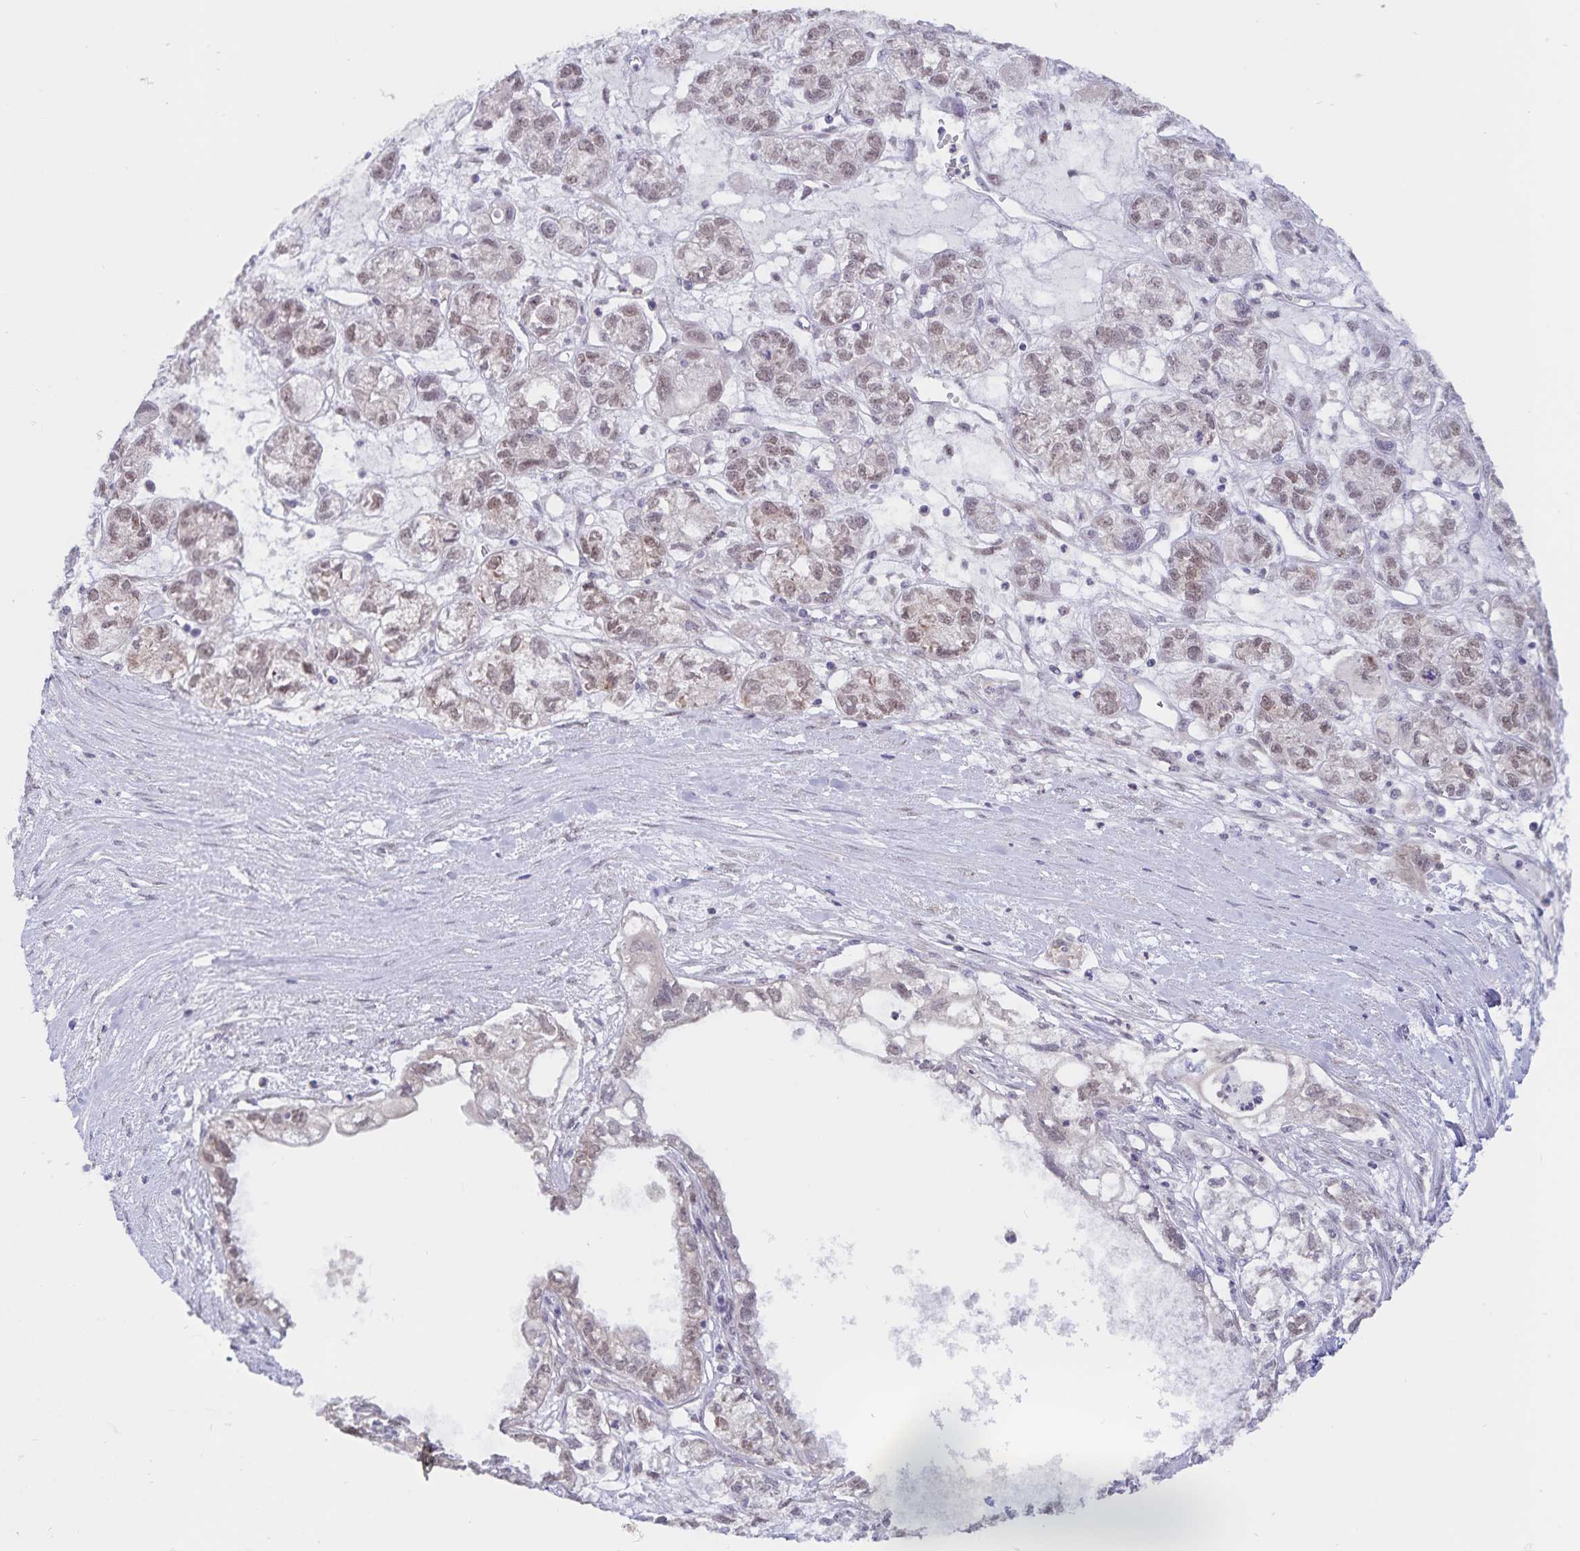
{"staining": {"intensity": "weak", "quantity": "25%-75%", "location": "nuclear"}, "tissue": "ovarian cancer", "cell_type": "Tumor cells", "image_type": "cancer", "snomed": [{"axis": "morphology", "description": "Carcinoma, endometroid"}, {"axis": "topography", "description": "Ovary"}], "caption": "Brown immunohistochemical staining in human ovarian cancer (endometroid carcinoma) reveals weak nuclear expression in about 25%-75% of tumor cells. (brown staining indicates protein expression, while blue staining denotes nuclei).", "gene": "ATP2A2", "patient": {"sex": "female", "age": 64}}